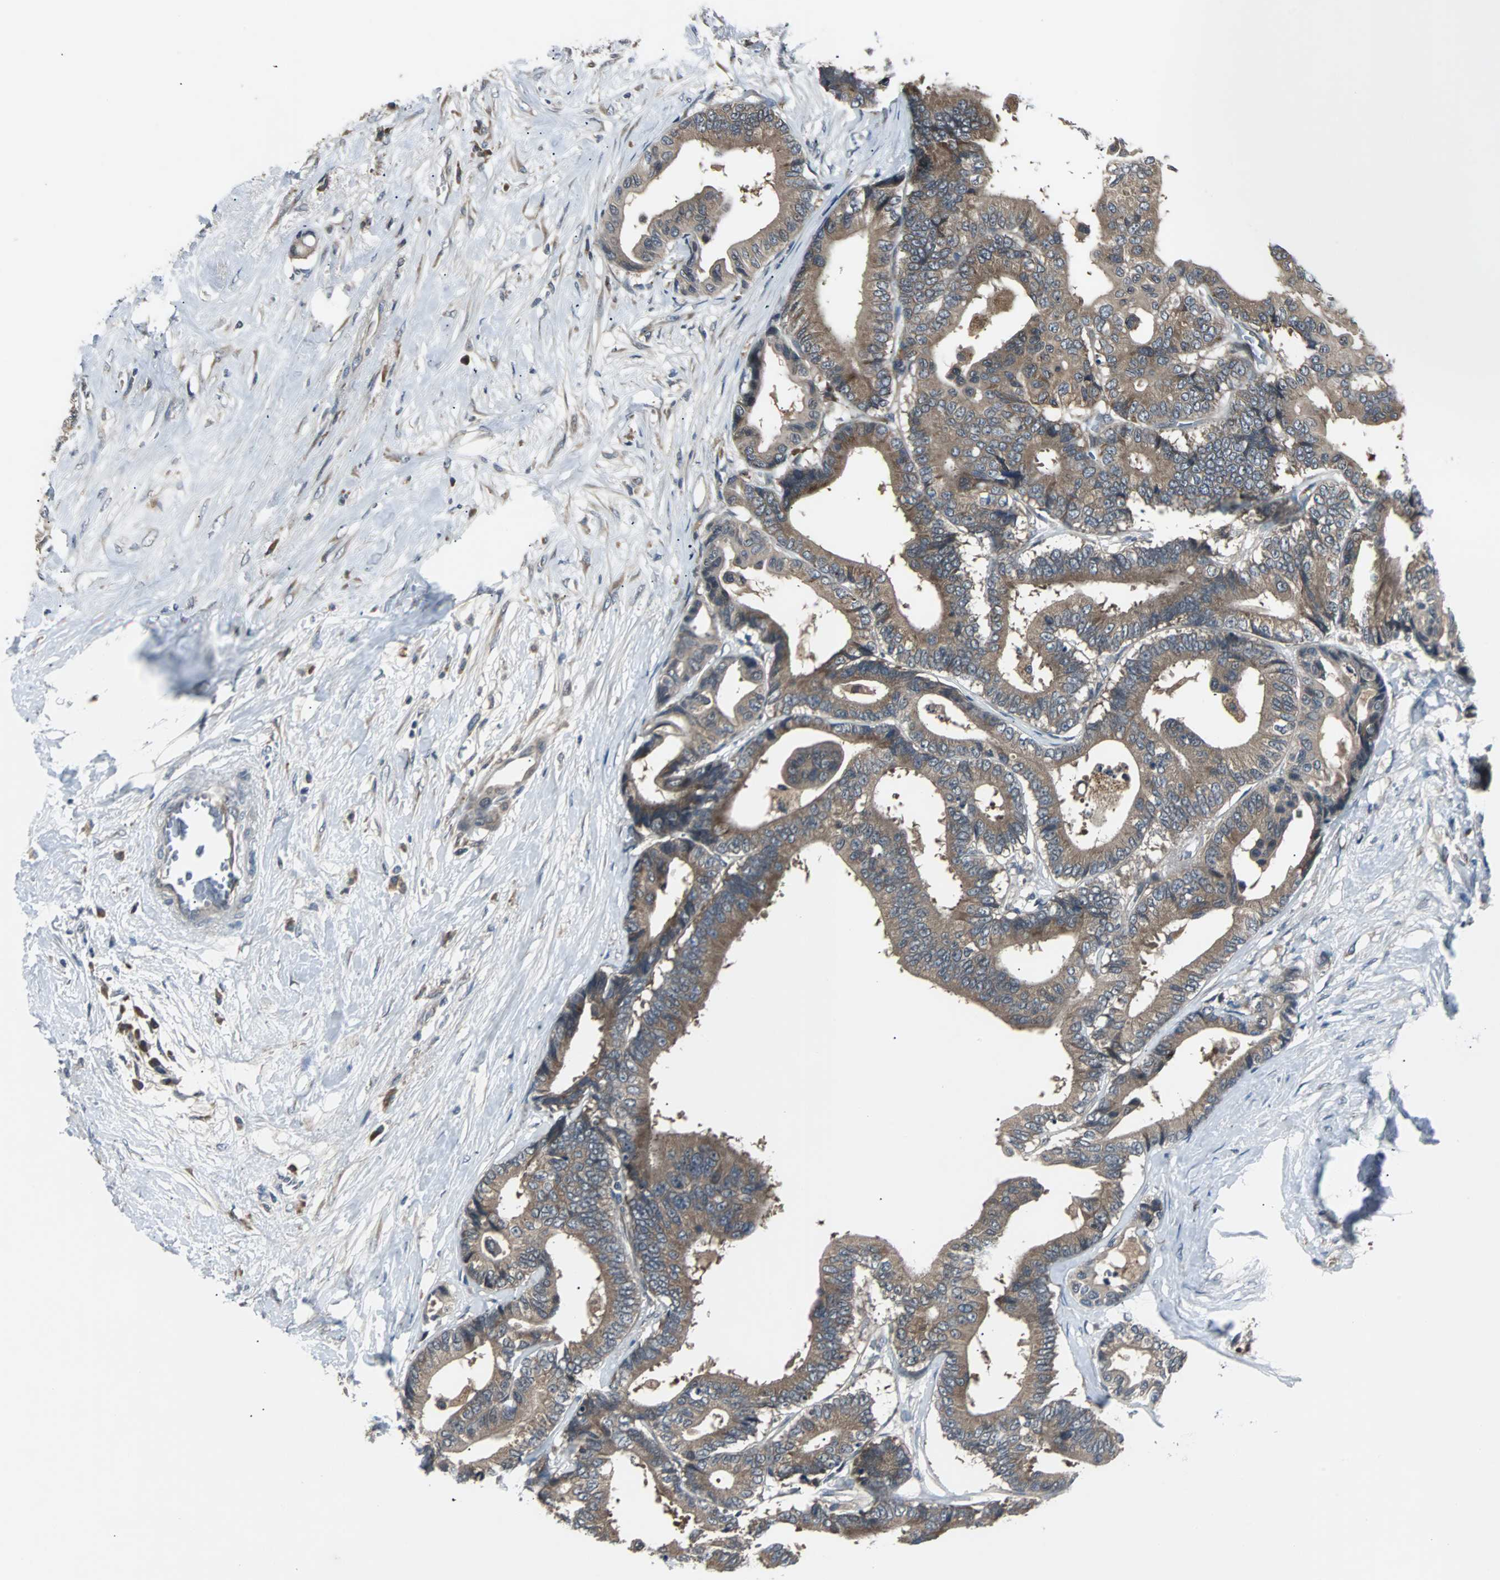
{"staining": {"intensity": "moderate", "quantity": ">75%", "location": "cytoplasmic/membranous"}, "tissue": "colorectal cancer", "cell_type": "Tumor cells", "image_type": "cancer", "snomed": [{"axis": "morphology", "description": "Normal tissue, NOS"}, {"axis": "morphology", "description": "Adenocarcinoma, NOS"}, {"axis": "topography", "description": "Colon"}], "caption": "Colorectal cancer stained with DAB immunohistochemistry (IHC) exhibits medium levels of moderate cytoplasmic/membranous positivity in approximately >75% of tumor cells. The staining is performed using DAB (3,3'-diaminobenzidine) brown chromogen to label protein expression. The nuclei are counter-stained blue using hematoxylin.", "gene": "ARF1", "patient": {"sex": "male", "age": 82}}